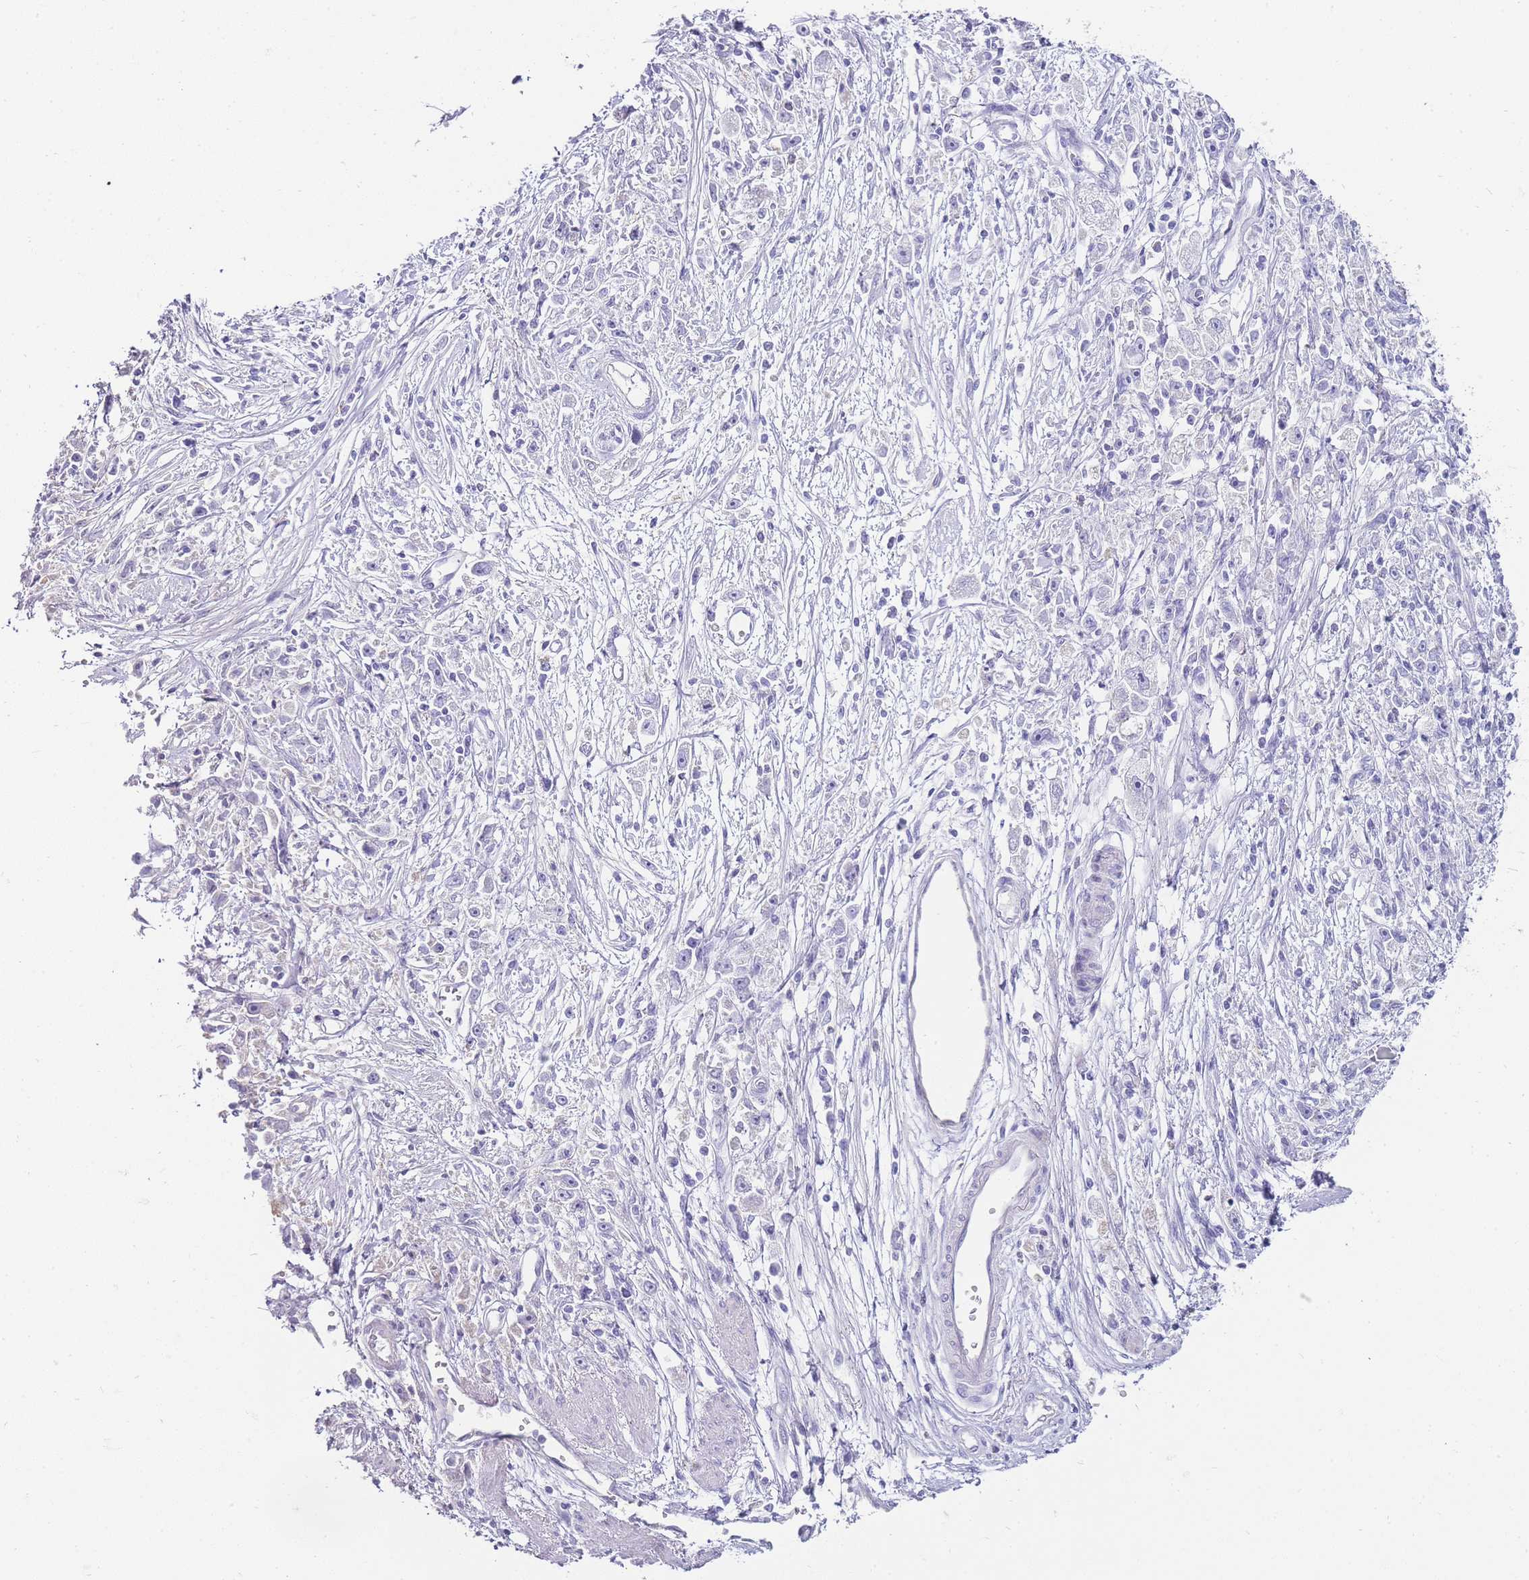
{"staining": {"intensity": "negative", "quantity": "none", "location": "none"}, "tissue": "stomach cancer", "cell_type": "Tumor cells", "image_type": "cancer", "snomed": [{"axis": "morphology", "description": "Adenocarcinoma, NOS"}, {"axis": "topography", "description": "Stomach"}], "caption": "DAB (3,3'-diaminobenzidine) immunohistochemical staining of stomach cancer exhibits no significant expression in tumor cells. The staining is performed using DAB (3,3'-diaminobenzidine) brown chromogen with nuclei counter-stained in using hematoxylin.", "gene": "DPP4", "patient": {"sex": "female", "age": 59}}